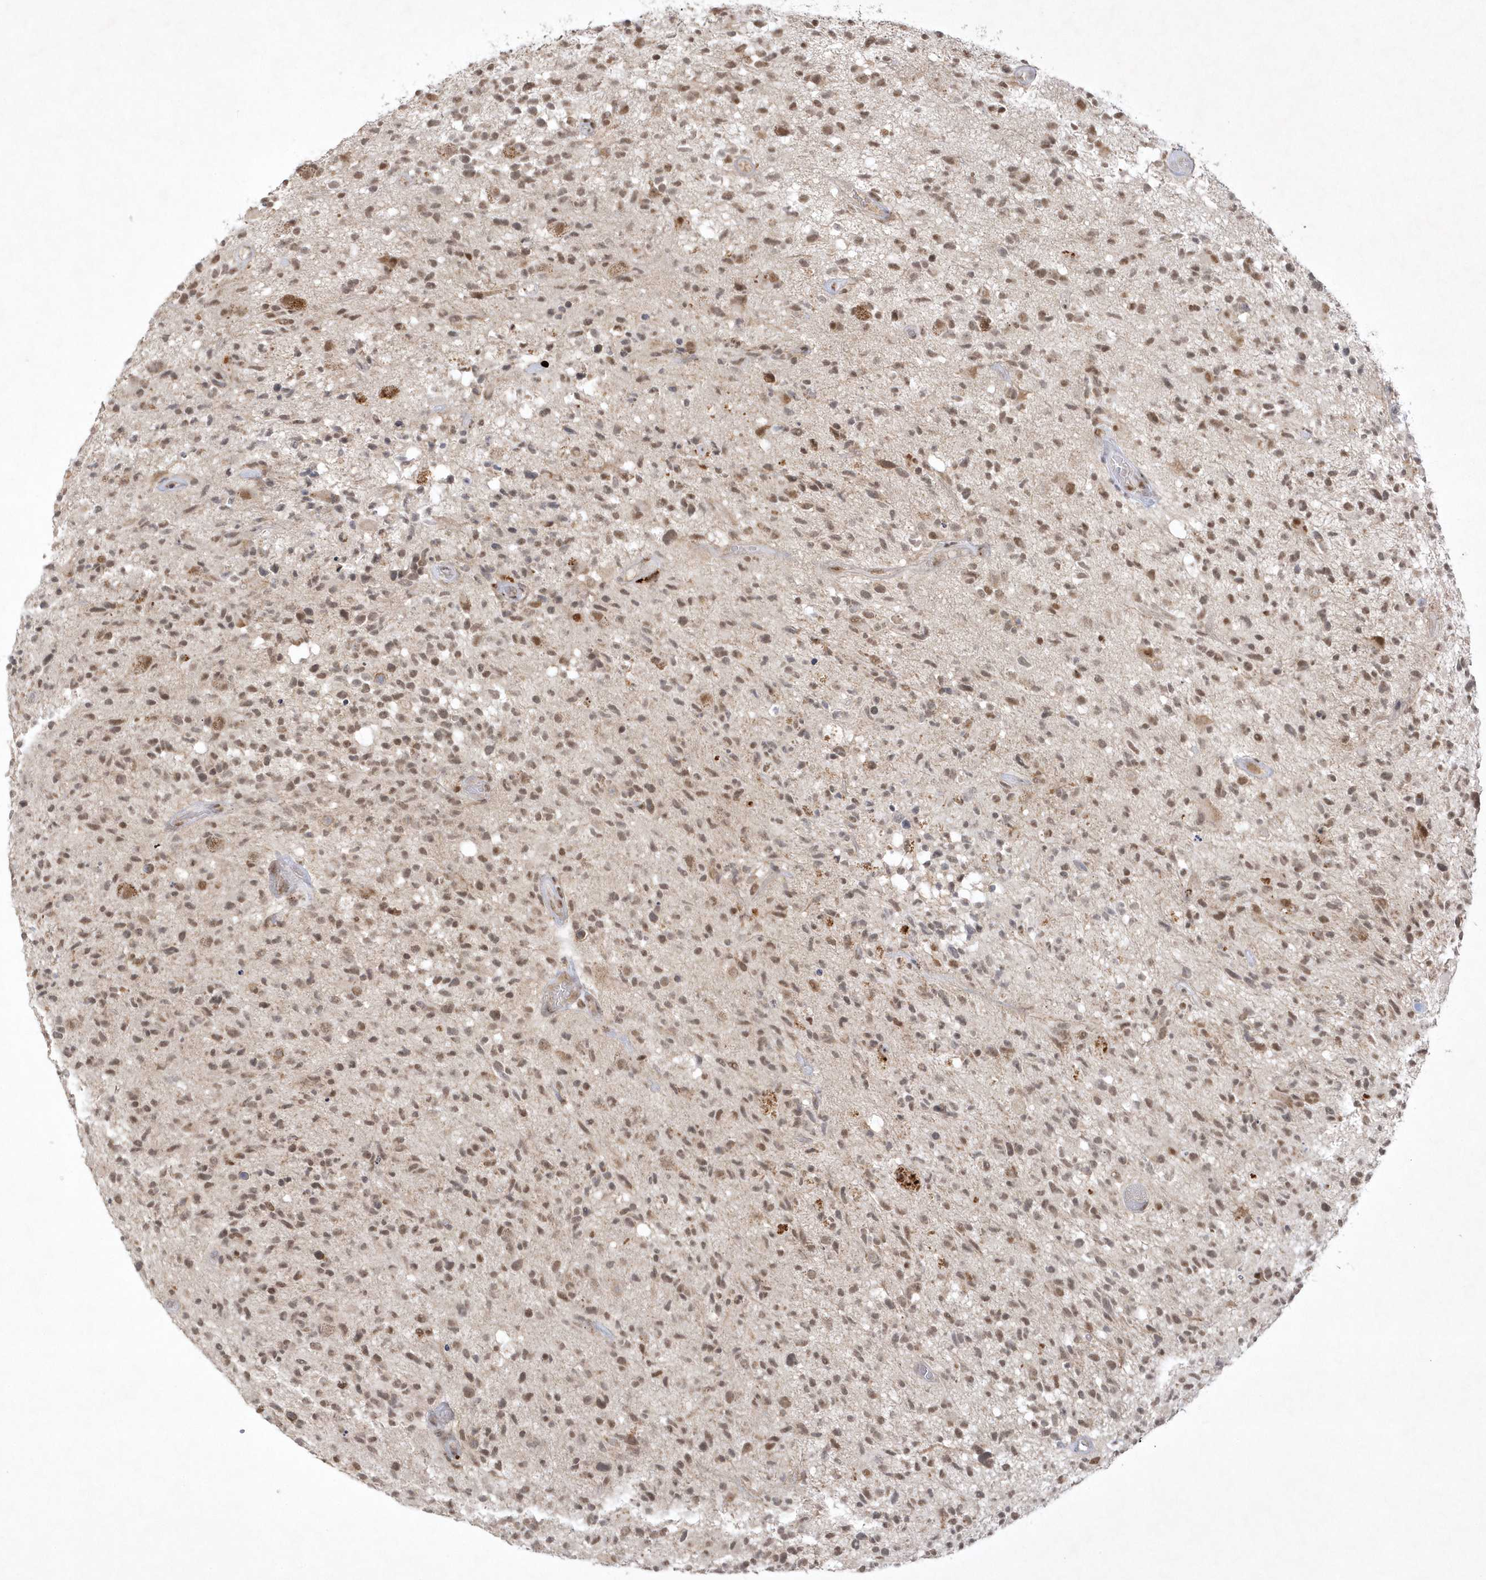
{"staining": {"intensity": "moderate", "quantity": ">75%", "location": "nuclear"}, "tissue": "glioma", "cell_type": "Tumor cells", "image_type": "cancer", "snomed": [{"axis": "morphology", "description": "Glioma, malignant, High grade"}, {"axis": "morphology", "description": "Glioblastoma, NOS"}, {"axis": "topography", "description": "Brain"}], "caption": "DAB immunohistochemical staining of human glioma reveals moderate nuclear protein staining in about >75% of tumor cells.", "gene": "CPSF3", "patient": {"sex": "male", "age": 60}}